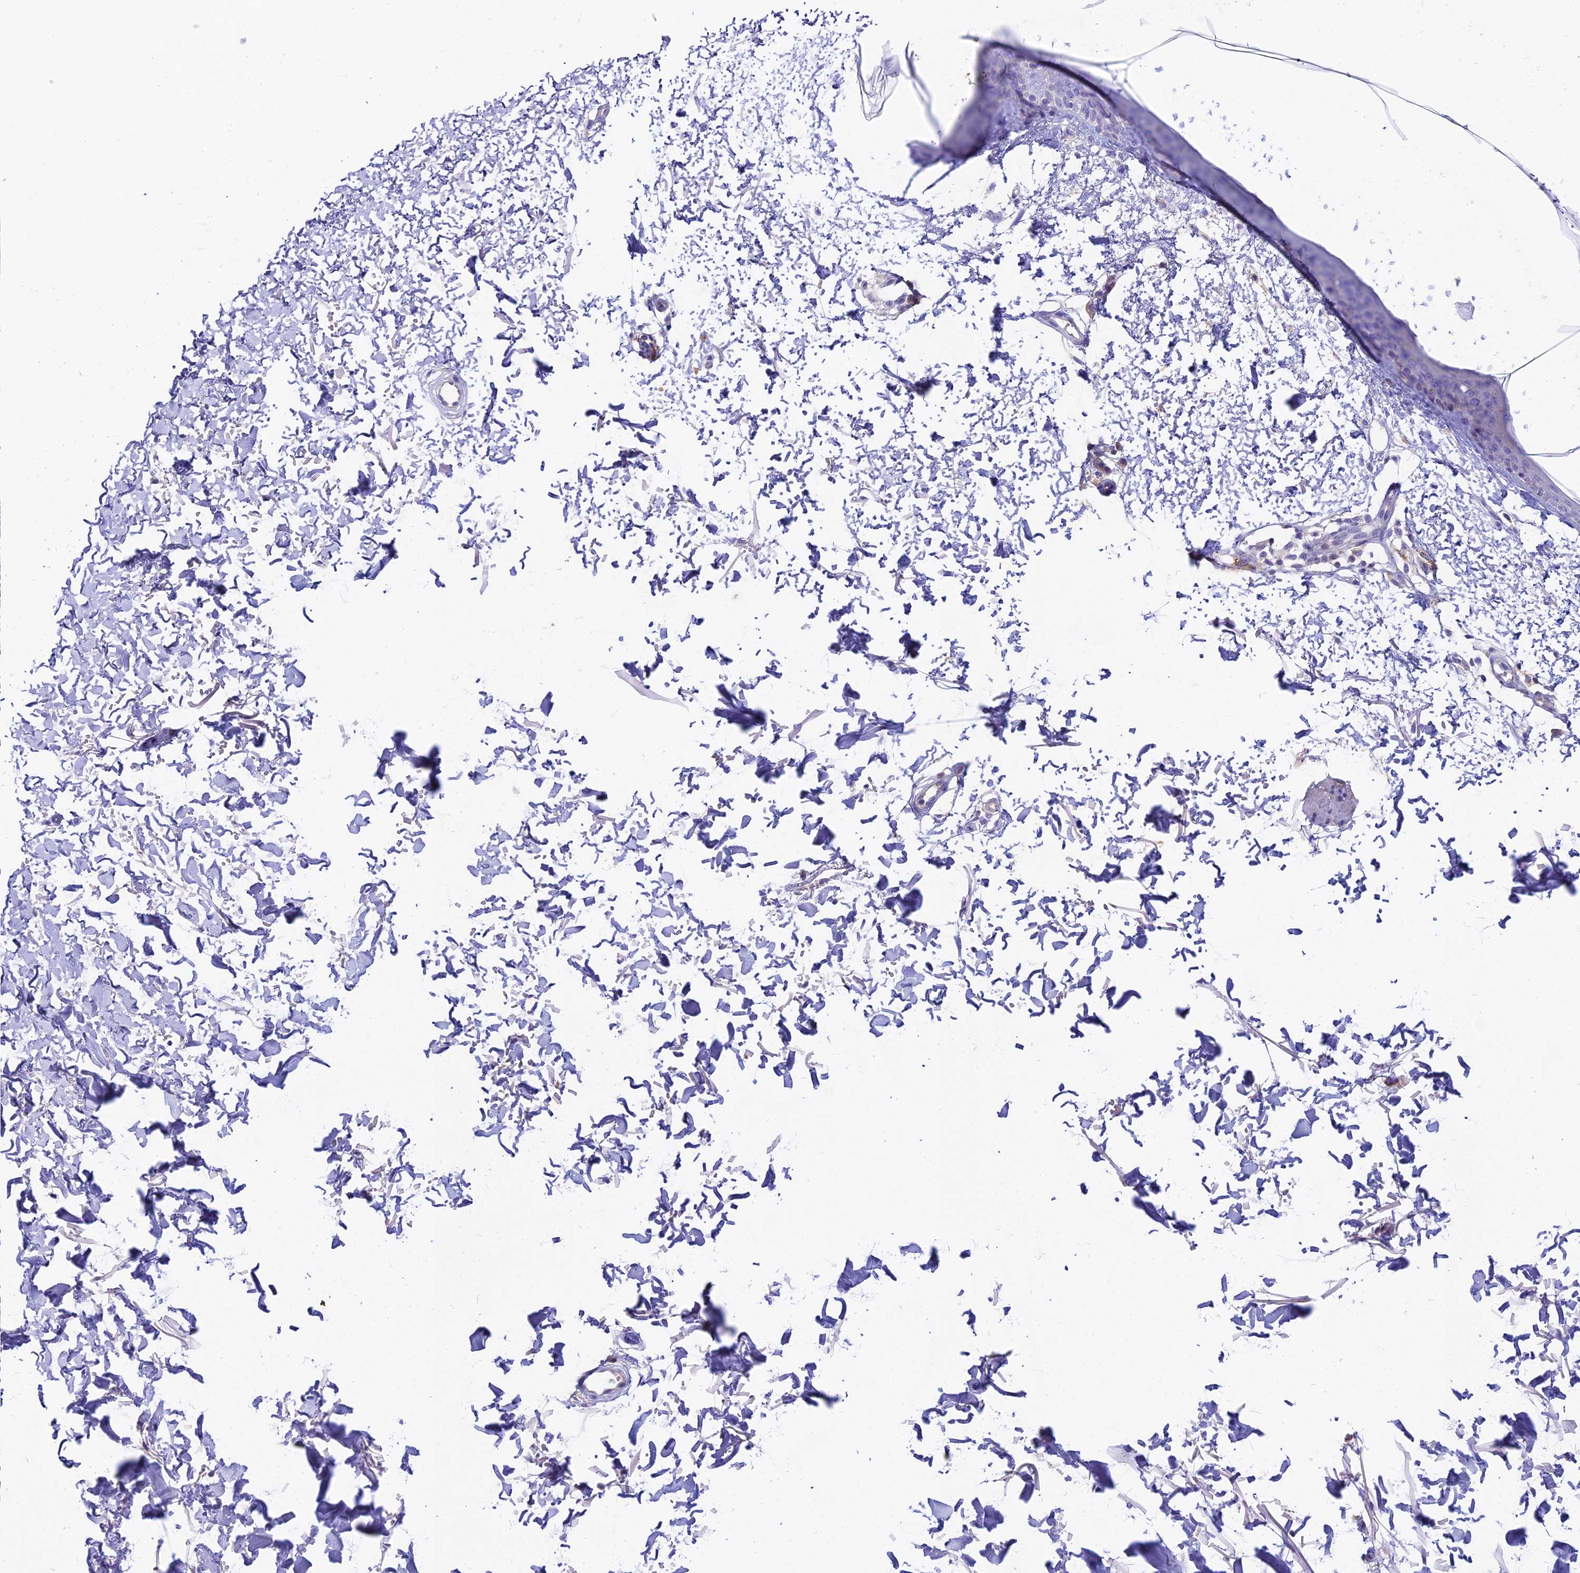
{"staining": {"intensity": "negative", "quantity": "none", "location": "none"}, "tissue": "skin", "cell_type": "Fibroblasts", "image_type": "normal", "snomed": [{"axis": "morphology", "description": "Normal tissue, NOS"}, {"axis": "topography", "description": "Skin"}], "caption": "DAB (3,3'-diaminobenzidine) immunohistochemical staining of benign human skin demonstrates no significant expression in fibroblasts. Brightfield microscopy of IHC stained with DAB (3,3'-diaminobenzidine) (brown) and hematoxylin (blue), captured at high magnification.", "gene": "DUSP29", "patient": {"sex": "male", "age": 66}}